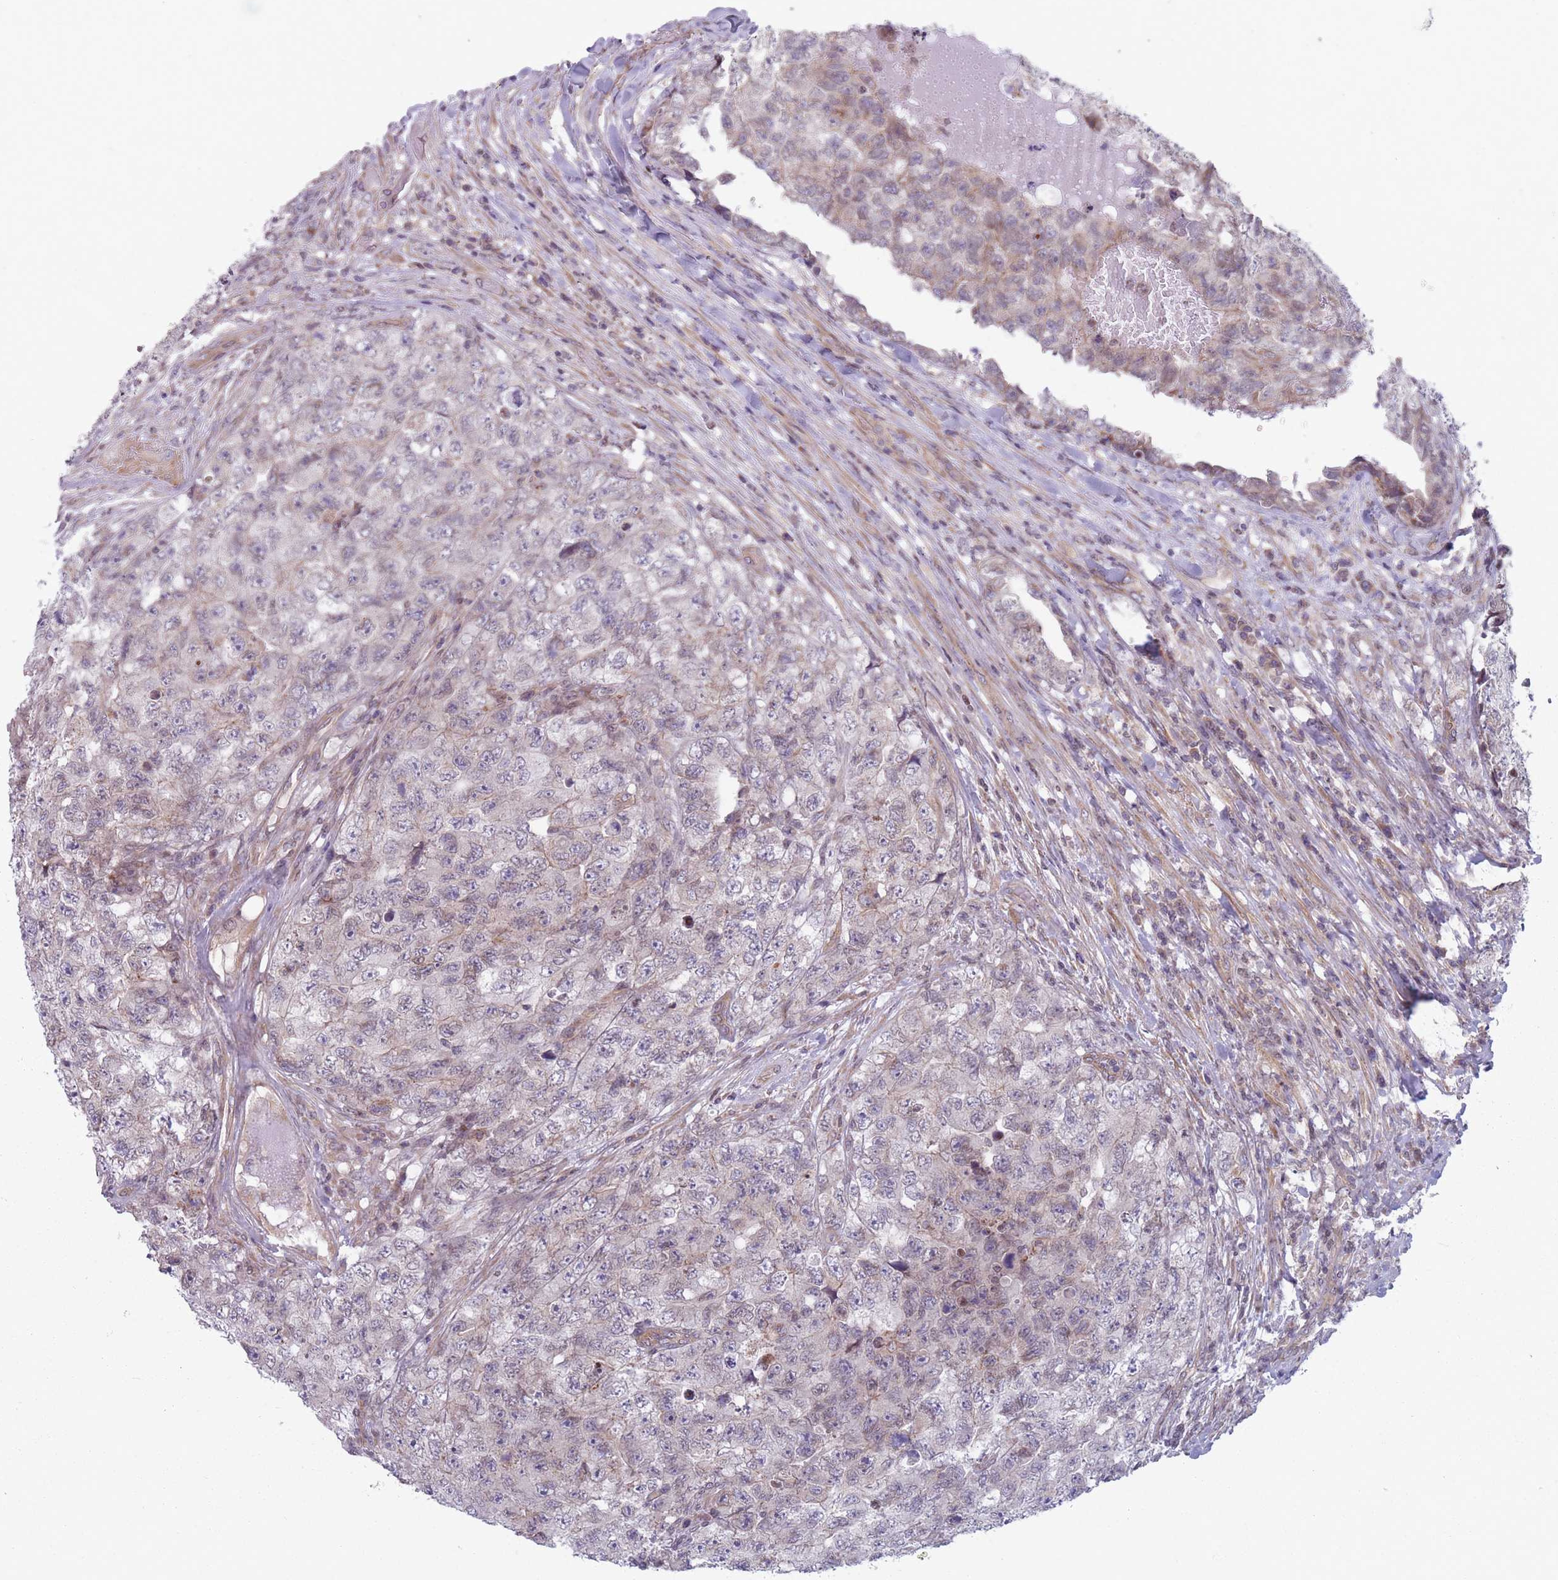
{"staining": {"intensity": "weak", "quantity": "<25%", "location": "cytoplasmic/membranous"}, "tissue": "testis cancer", "cell_type": "Tumor cells", "image_type": "cancer", "snomed": [{"axis": "morphology", "description": "Carcinoma, Embryonal, NOS"}, {"axis": "topography", "description": "Testis"}], "caption": "The photomicrograph displays no significant staining in tumor cells of testis embryonal carcinoma.", "gene": "VRK2", "patient": {"sex": "male", "age": 31}}